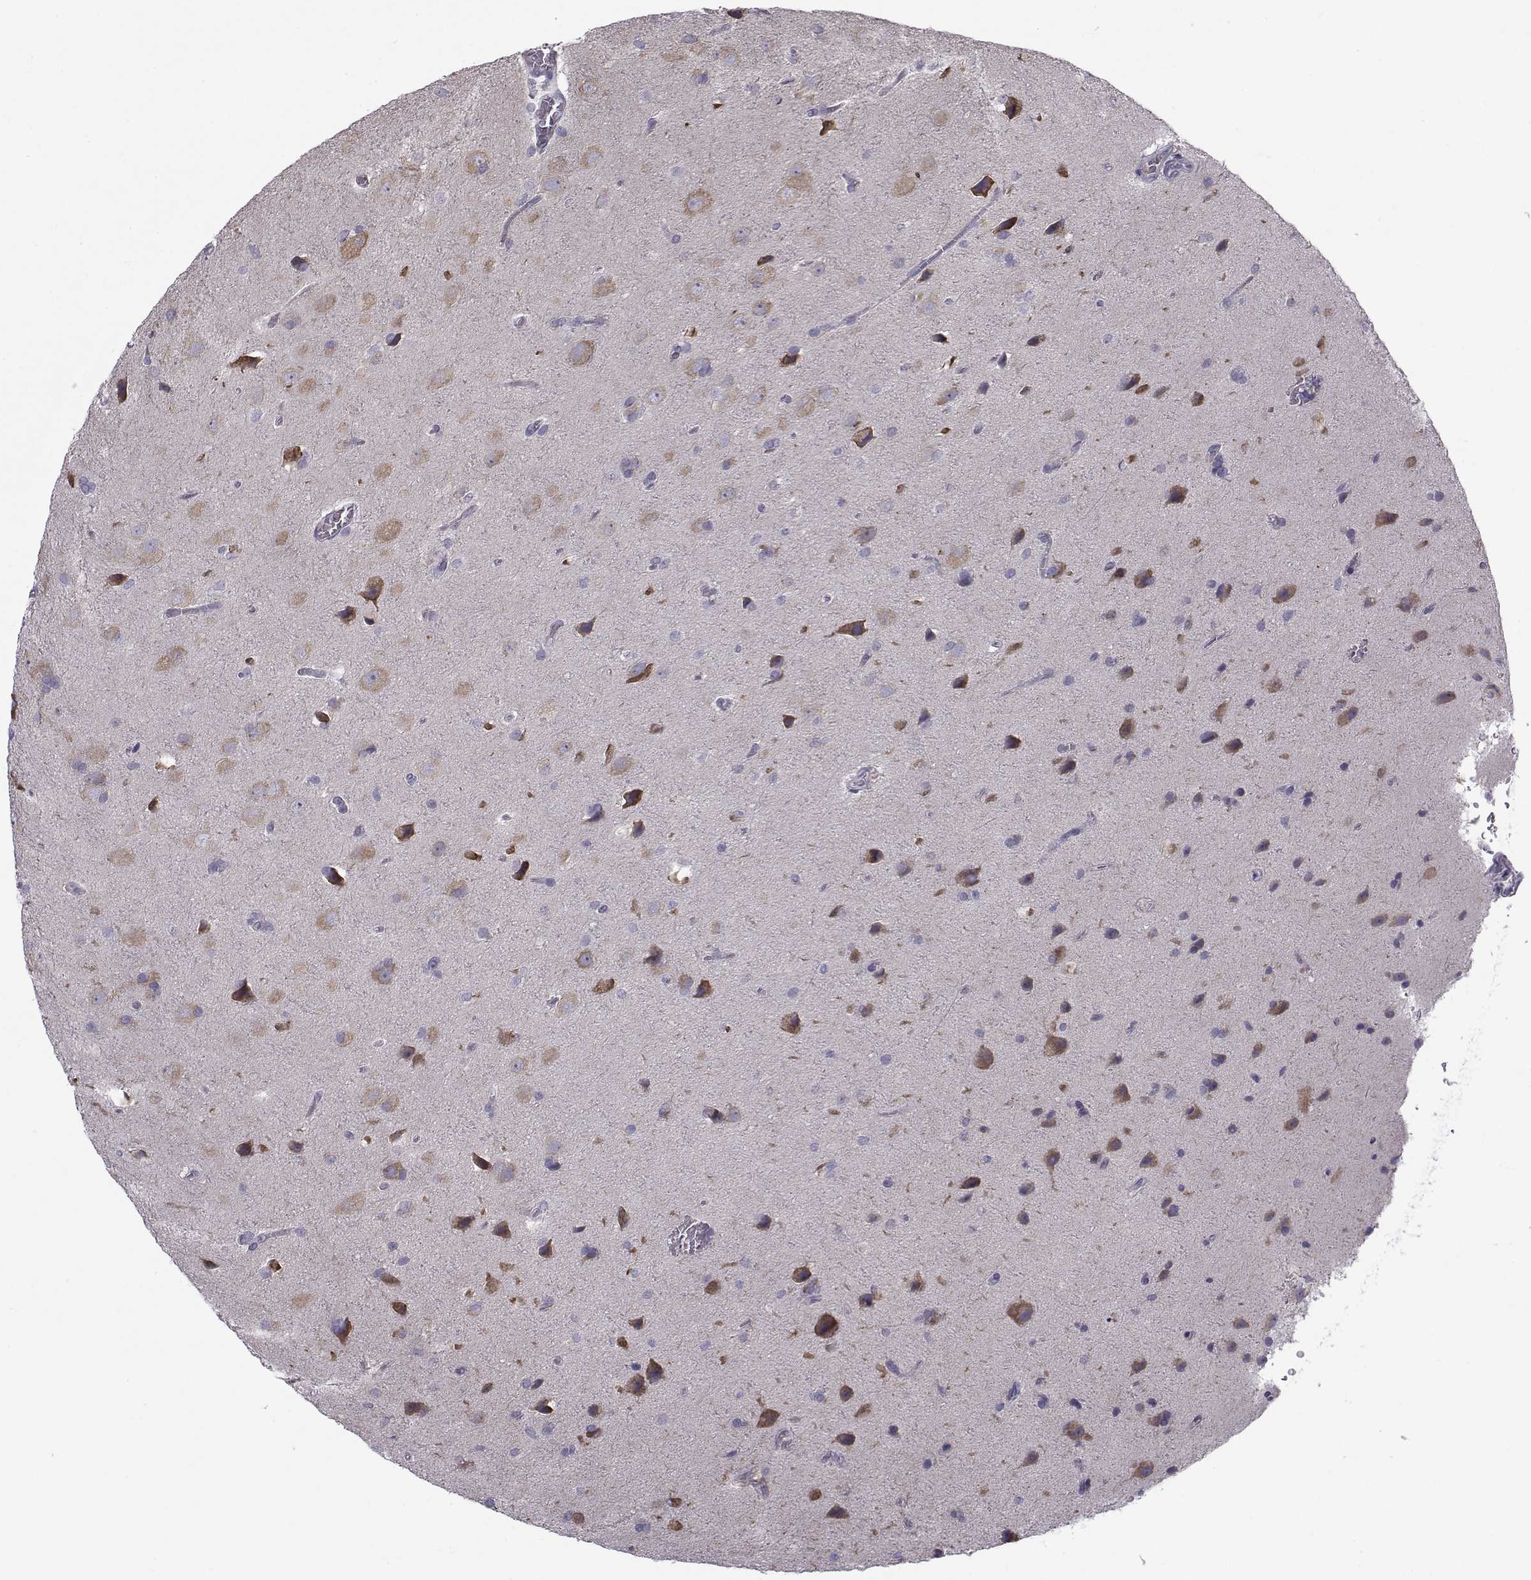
{"staining": {"intensity": "negative", "quantity": "none", "location": "none"}, "tissue": "glioma", "cell_type": "Tumor cells", "image_type": "cancer", "snomed": [{"axis": "morphology", "description": "Glioma, malignant, Low grade"}, {"axis": "topography", "description": "Brain"}], "caption": "IHC photomicrograph of neoplastic tissue: human glioma stained with DAB displays no significant protein positivity in tumor cells.", "gene": "LRRC27", "patient": {"sex": "male", "age": 58}}